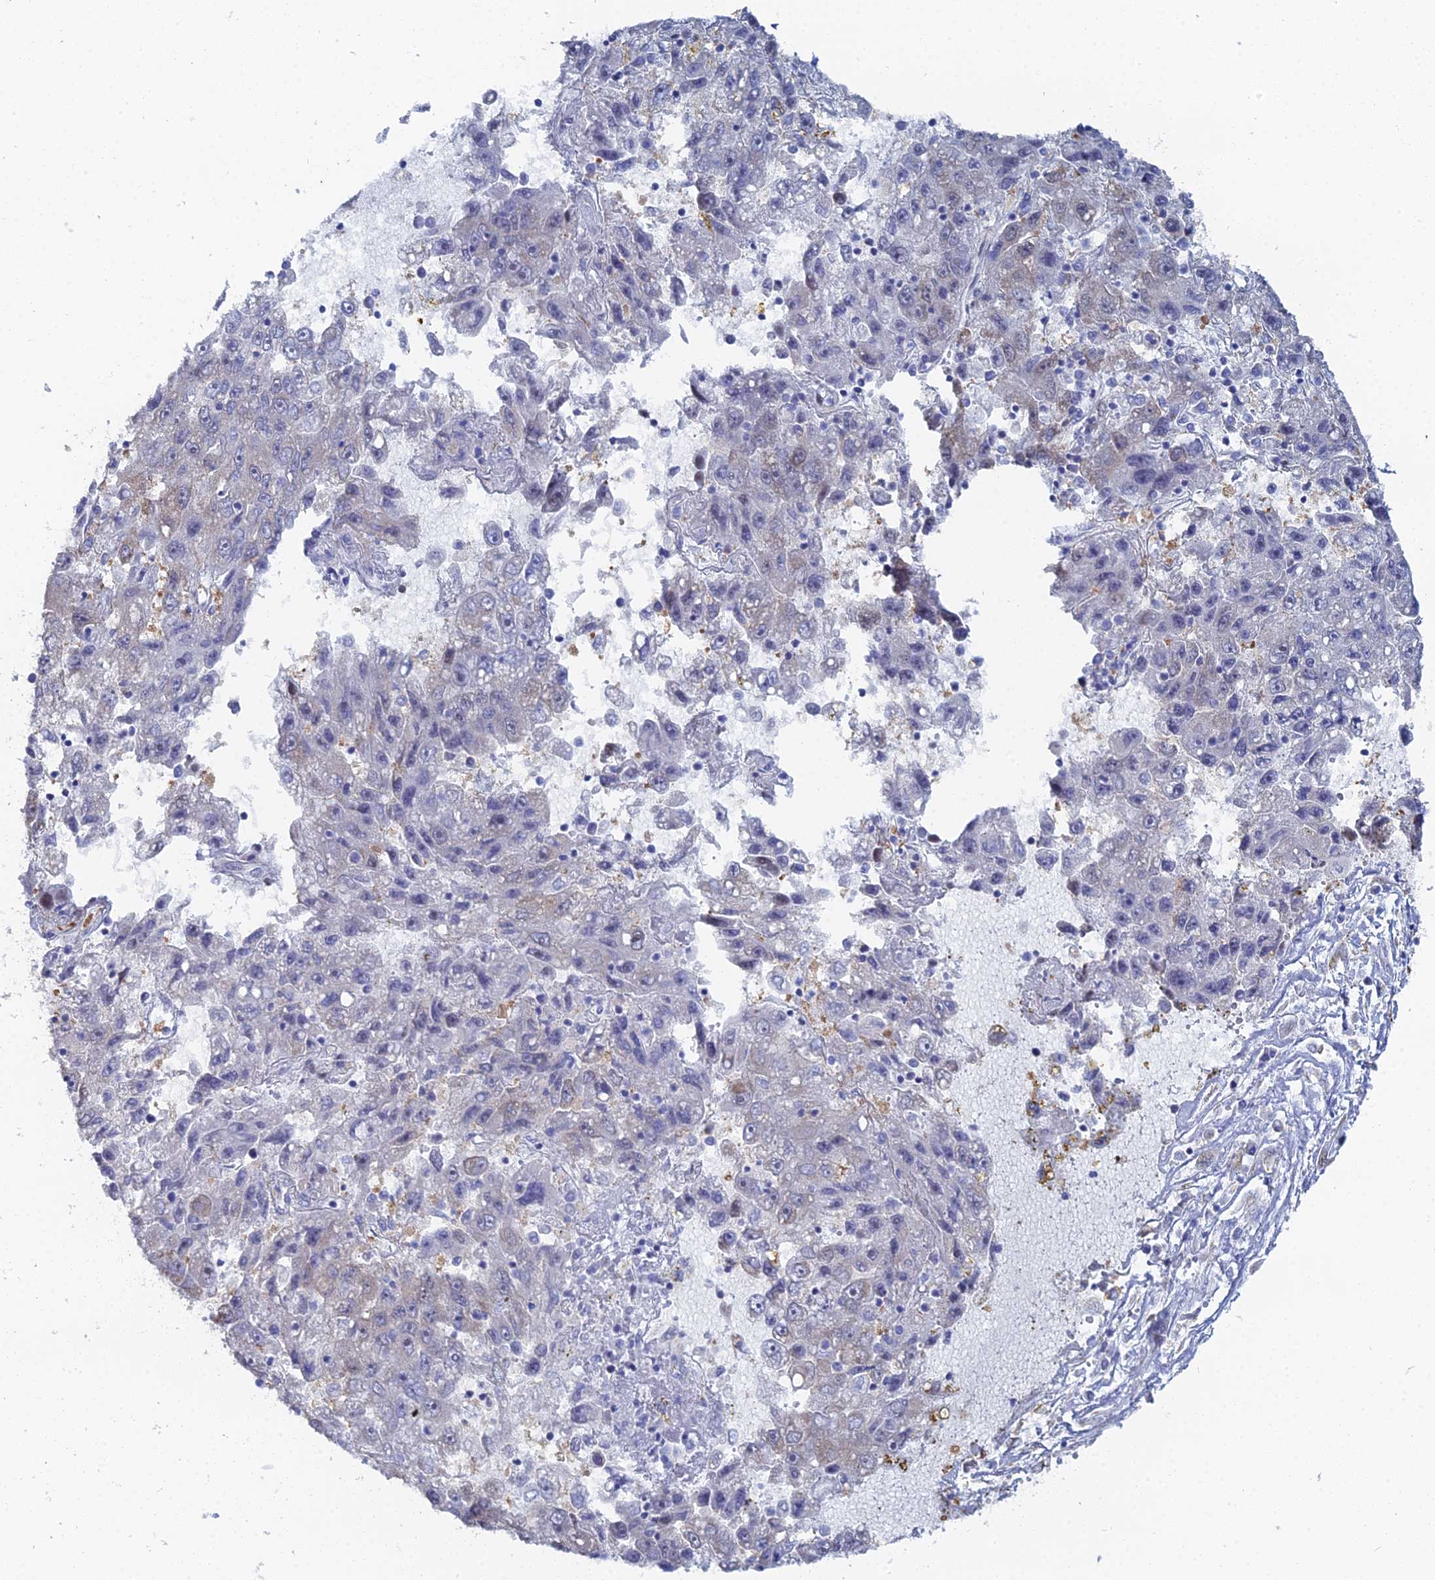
{"staining": {"intensity": "negative", "quantity": "none", "location": "none"}, "tissue": "liver cancer", "cell_type": "Tumor cells", "image_type": "cancer", "snomed": [{"axis": "morphology", "description": "Carcinoma, Hepatocellular, NOS"}, {"axis": "topography", "description": "Liver"}], "caption": "Tumor cells are negative for protein expression in human hepatocellular carcinoma (liver).", "gene": "THAP4", "patient": {"sex": "male", "age": 49}}